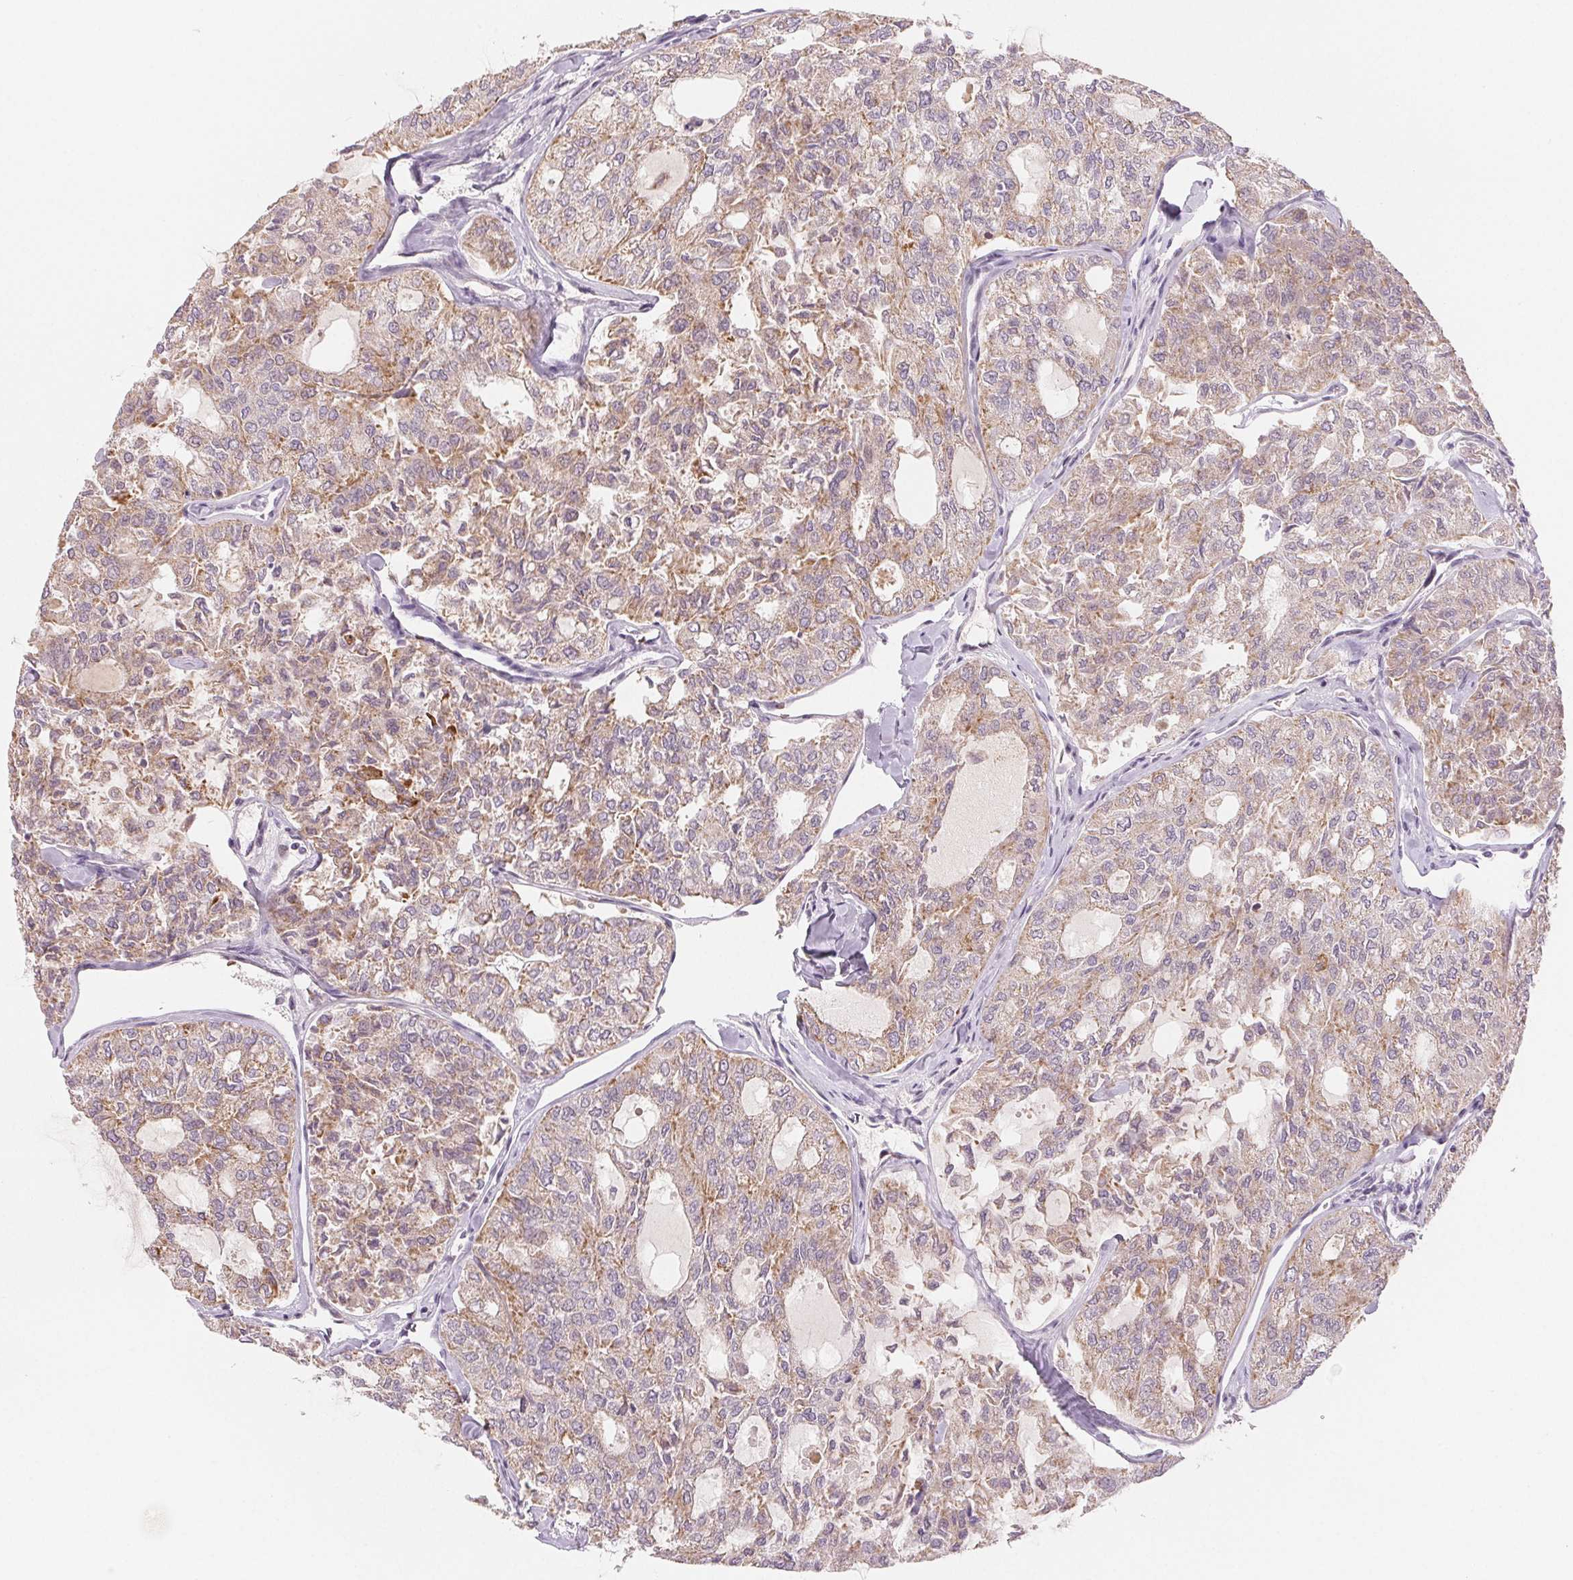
{"staining": {"intensity": "moderate", "quantity": "25%-75%", "location": "cytoplasmic/membranous"}, "tissue": "thyroid cancer", "cell_type": "Tumor cells", "image_type": "cancer", "snomed": [{"axis": "morphology", "description": "Follicular adenoma carcinoma, NOS"}, {"axis": "topography", "description": "Thyroid gland"}], "caption": "Brown immunohistochemical staining in thyroid cancer (follicular adenoma carcinoma) exhibits moderate cytoplasmic/membranous staining in about 25%-75% of tumor cells. Immunohistochemistry (ihc) stains the protein in brown and the nuclei are stained blue.", "gene": "HINT2", "patient": {"sex": "male", "age": 75}}